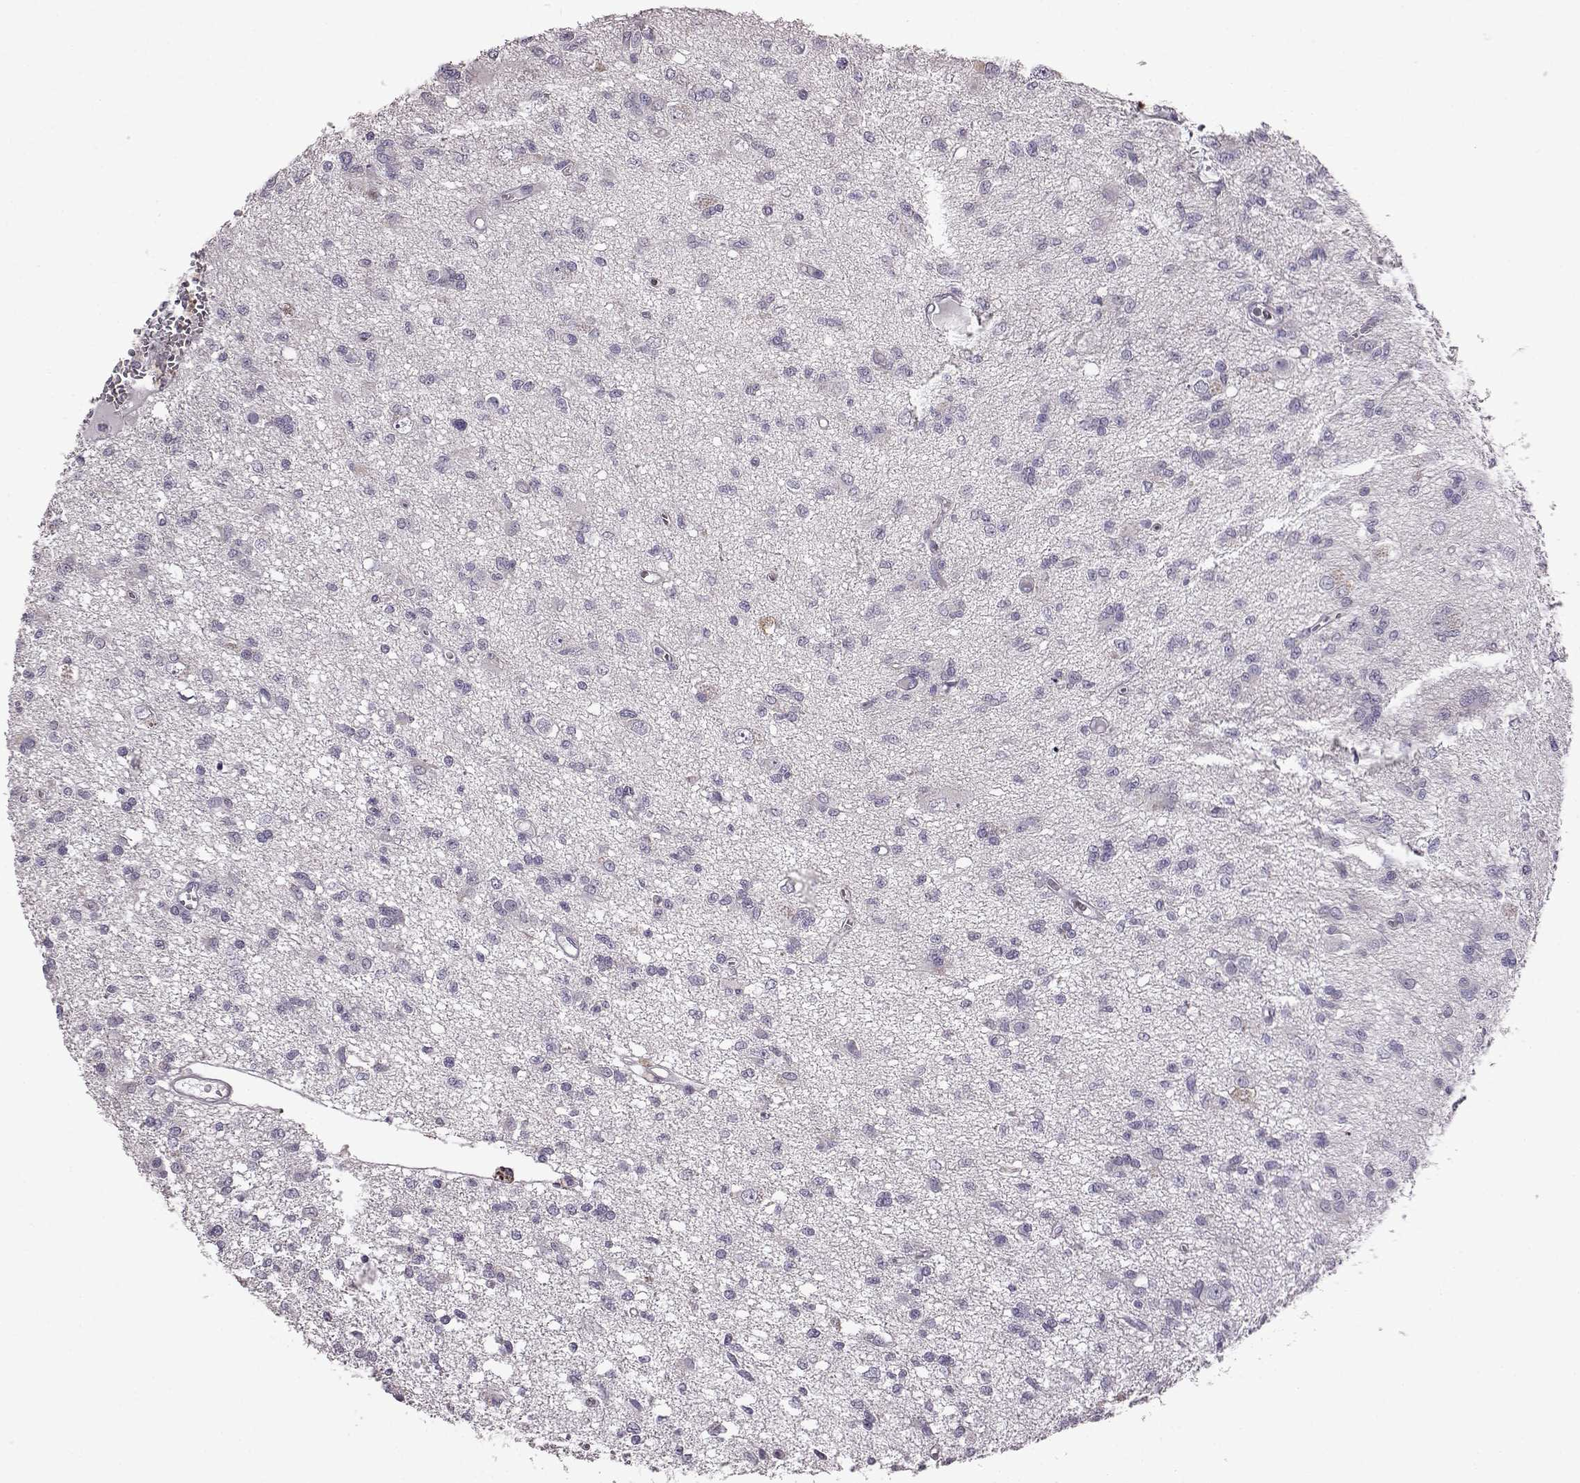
{"staining": {"intensity": "negative", "quantity": "none", "location": "none"}, "tissue": "glioma", "cell_type": "Tumor cells", "image_type": "cancer", "snomed": [{"axis": "morphology", "description": "Glioma, malignant, Low grade"}, {"axis": "topography", "description": "Brain"}], "caption": "This is a histopathology image of immunohistochemistry (IHC) staining of glioma, which shows no positivity in tumor cells. (Stains: DAB immunohistochemistry (IHC) with hematoxylin counter stain, Microscopy: brightfield microscopy at high magnification).", "gene": "ADGRG2", "patient": {"sex": "male", "age": 64}}